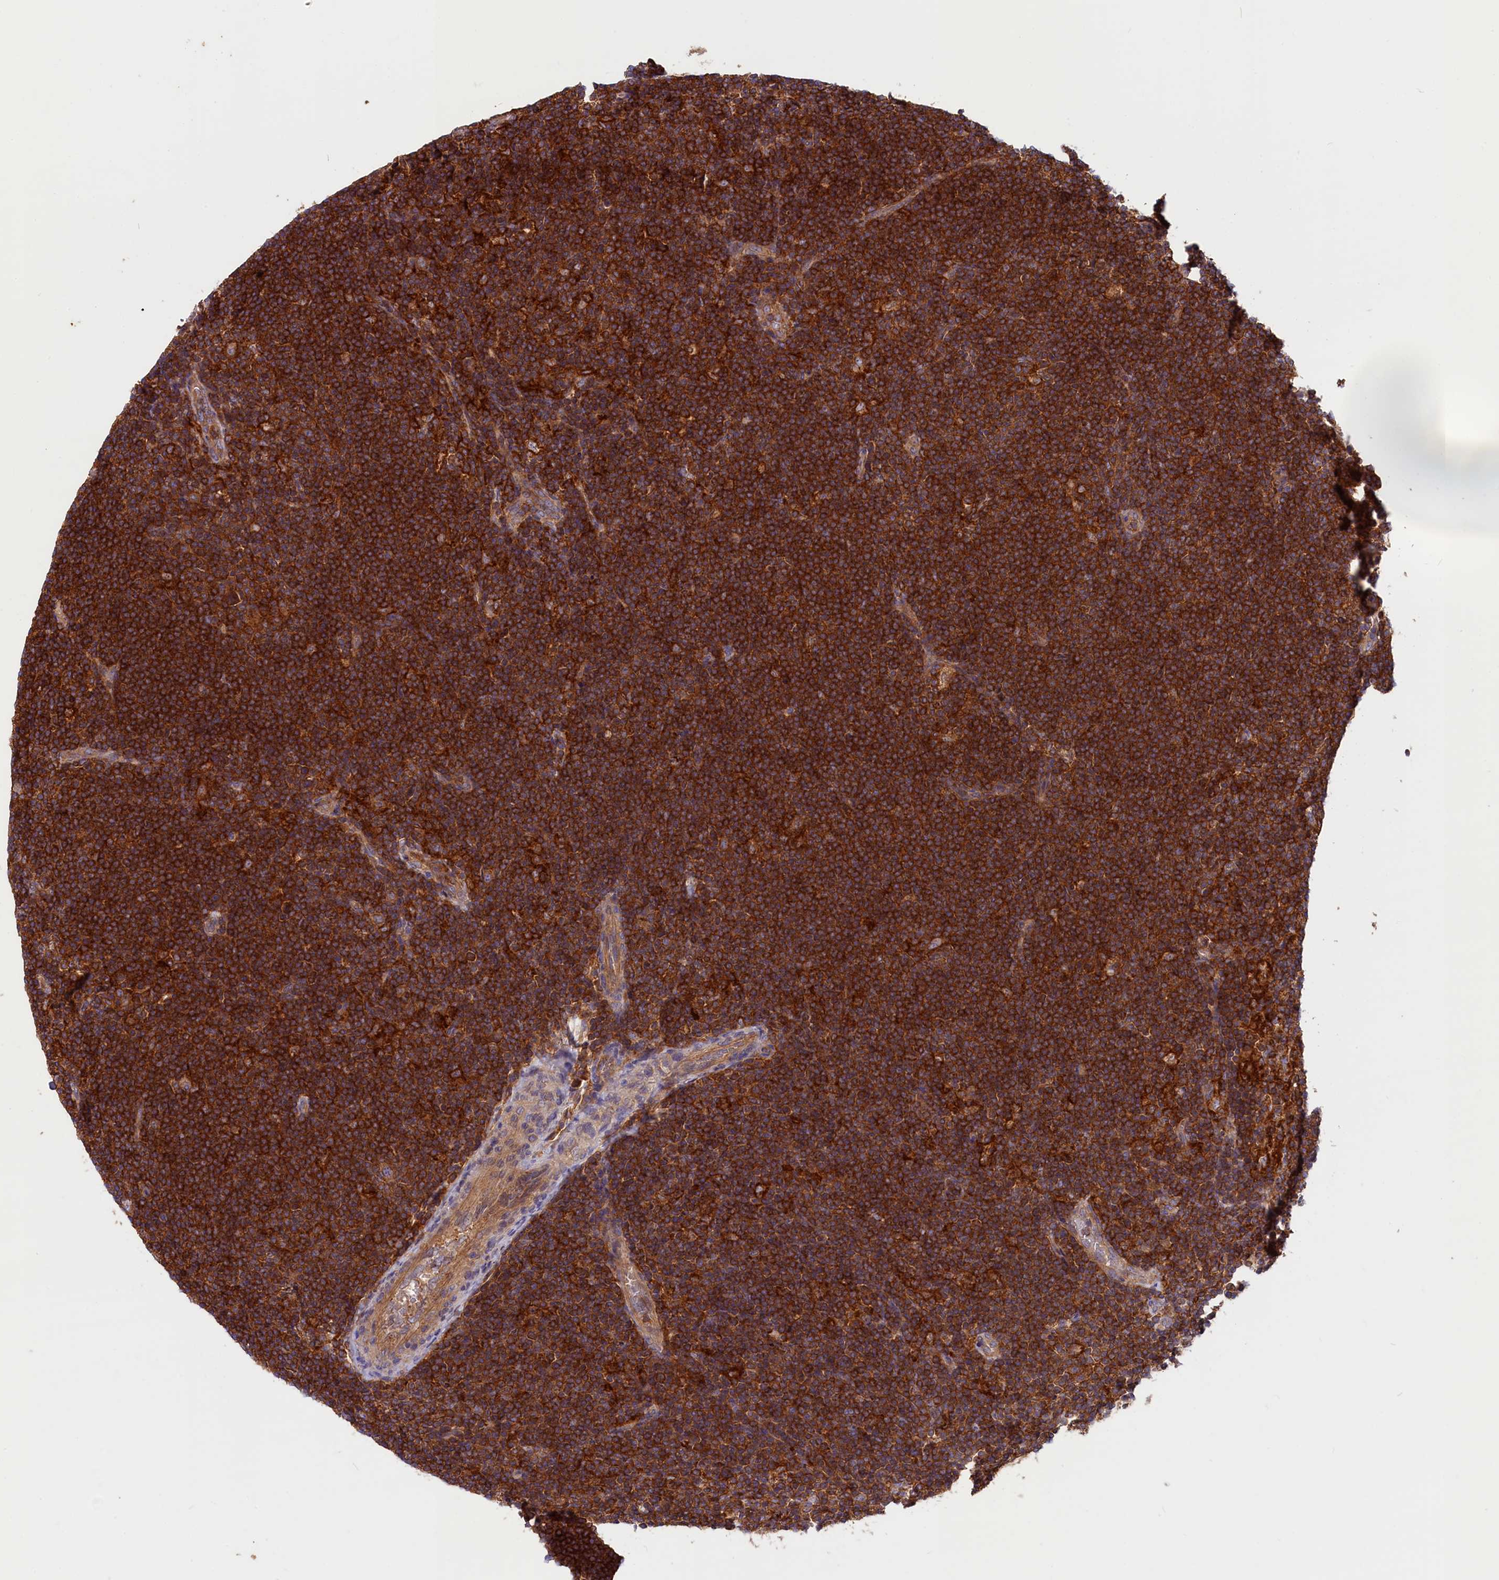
{"staining": {"intensity": "strong", "quantity": ">75%", "location": "cytoplasmic/membranous"}, "tissue": "lymphoma", "cell_type": "Tumor cells", "image_type": "cancer", "snomed": [{"axis": "morphology", "description": "Hodgkin's disease, NOS"}, {"axis": "topography", "description": "Lymph node"}], "caption": "About >75% of tumor cells in lymphoma demonstrate strong cytoplasmic/membranous protein positivity as visualized by brown immunohistochemical staining.", "gene": "MYO9B", "patient": {"sex": "female", "age": 57}}